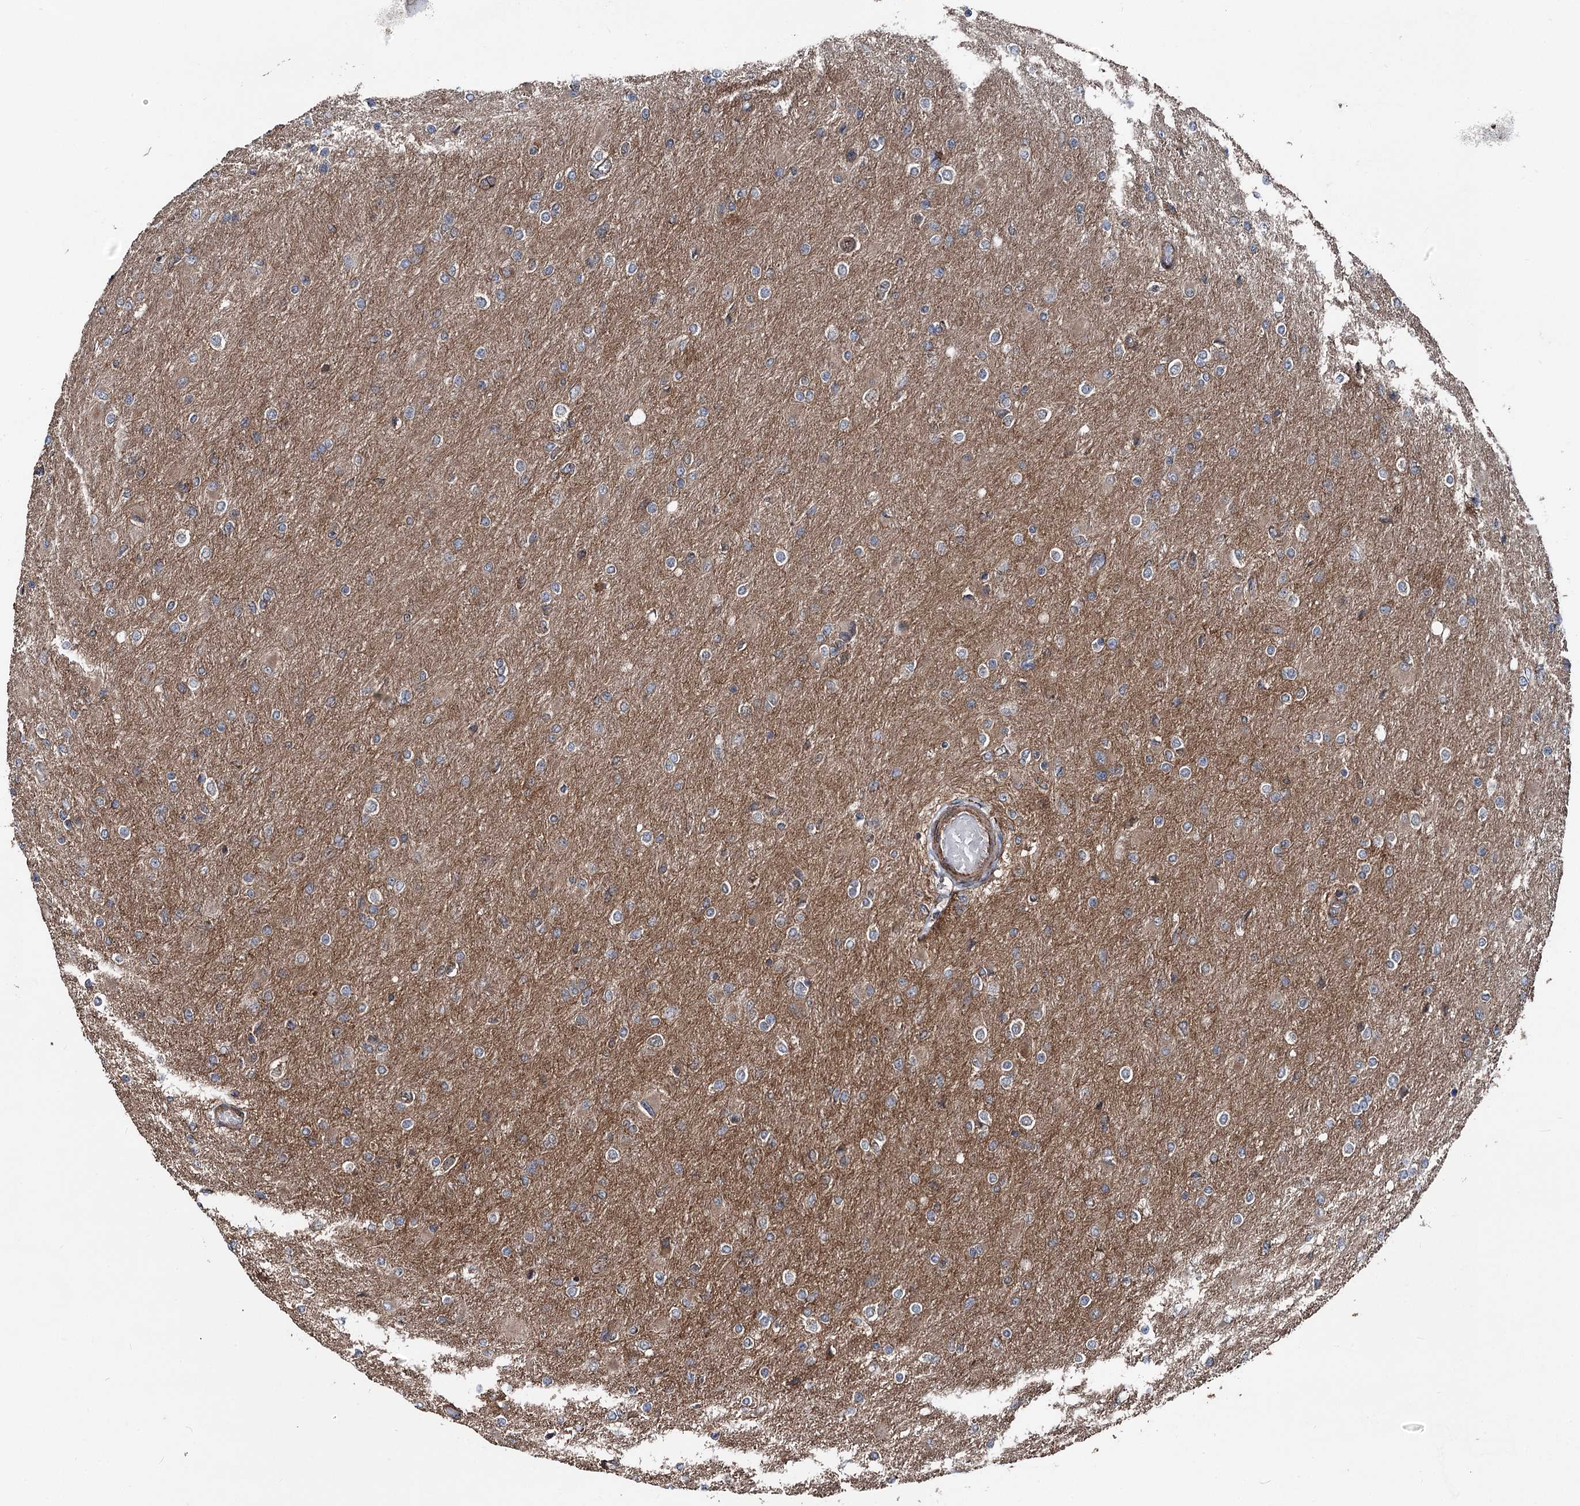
{"staining": {"intensity": "negative", "quantity": "none", "location": "none"}, "tissue": "glioma", "cell_type": "Tumor cells", "image_type": "cancer", "snomed": [{"axis": "morphology", "description": "Glioma, malignant, High grade"}, {"axis": "topography", "description": "Cerebral cortex"}], "caption": "Immunohistochemical staining of malignant glioma (high-grade) reveals no significant expression in tumor cells. The staining is performed using DAB brown chromogen with nuclei counter-stained in using hematoxylin.", "gene": "ITFG2", "patient": {"sex": "female", "age": 36}}